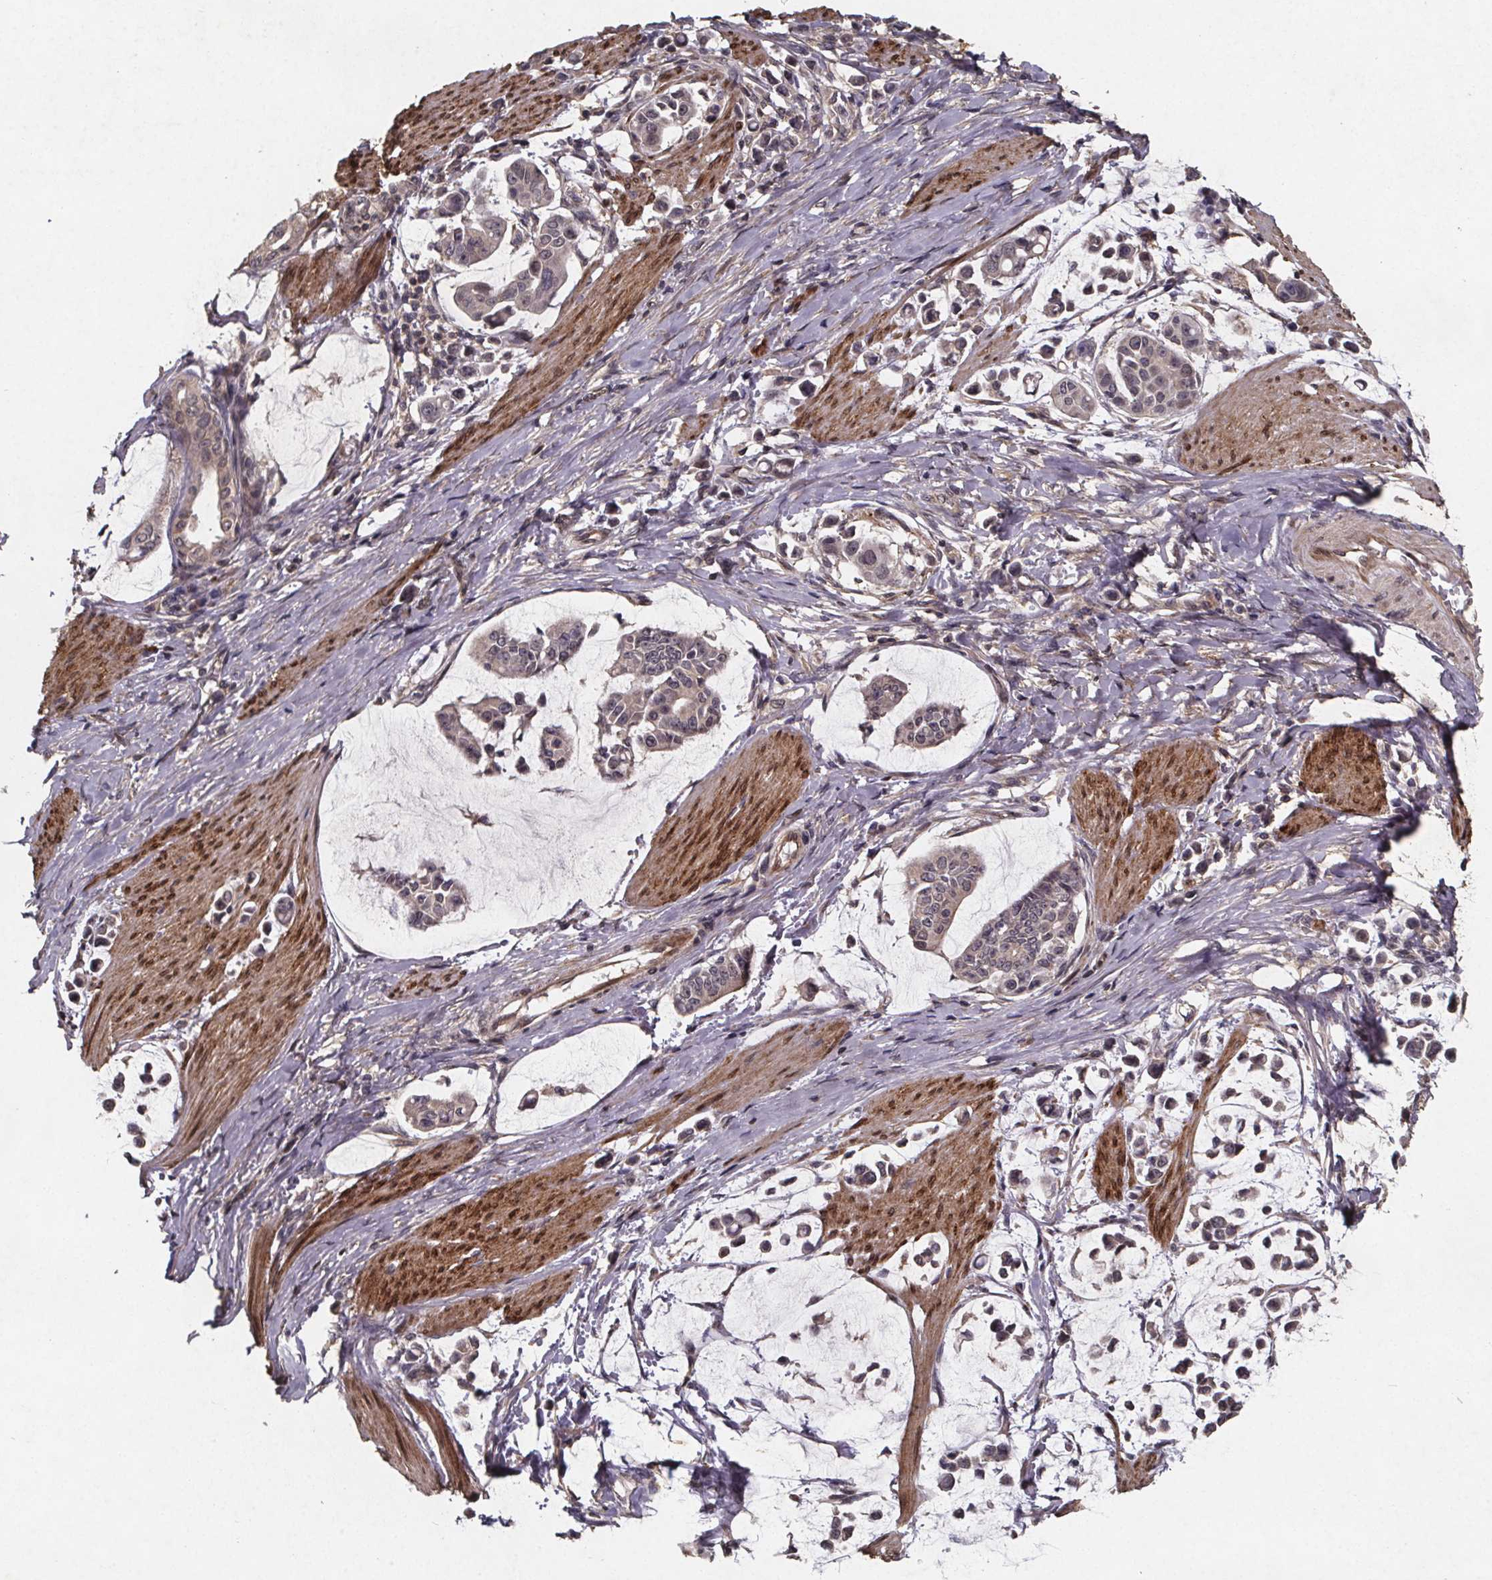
{"staining": {"intensity": "weak", "quantity": "25%-75%", "location": "cytoplasmic/membranous"}, "tissue": "stomach cancer", "cell_type": "Tumor cells", "image_type": "cancer", "snomed": [{"axis": "morphology", "description": "Adenocarcinoma, NOS"}, {"axis": "topography", "description": "Stomach"}], "caption": "Stomach adenocarcinoma tissue demonstrates weak cytoplasmic/membranous positivity in approximately 25%-75% of tumor cells, visualized by immunohistochemistry.", "gene": "PIERCE2", "patient": {"sex": "male", "age": 82}}